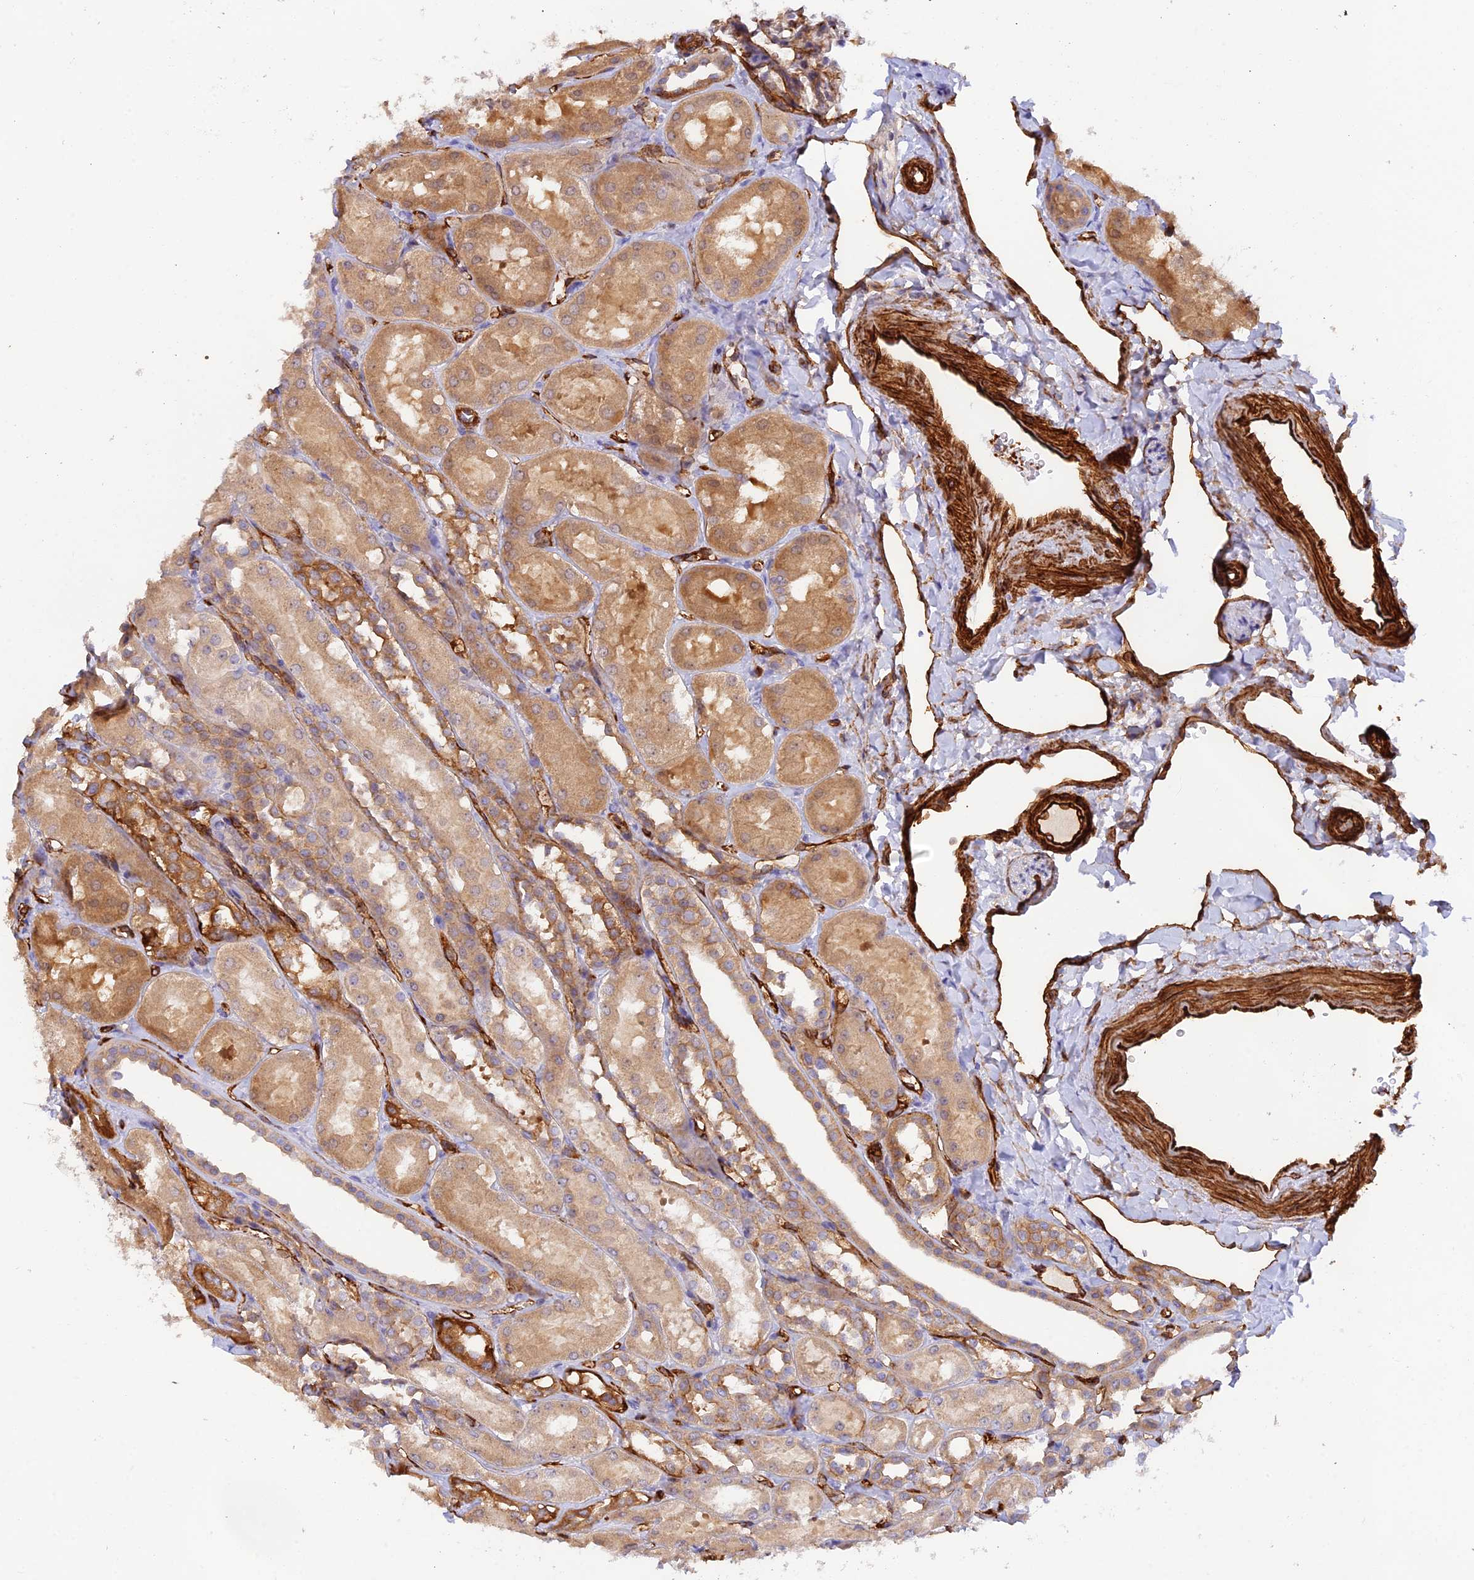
{"staining": {"intensity": "strong", "quantity": "25%-75%", "location": "cytoplasmic/membranous"}, "tissue": "kidney", "cell_type": "Cells in glomeruli", "image_type": "normal", "snomed": [{"axis": "morphology", "description": "Normal tissue, NOS"}, {"axis": "topography", "description": "Kidney"}, {"axis": "topography", "description": "Urinary bladder"}], "caption": "Cells in glomeruli show high levels of strong cytoplasmic/membranous staining in about 25%-75% of cells in normal kidney.", "gene": "MYO9A", "patient": {"sex": "male", "age": 16}}